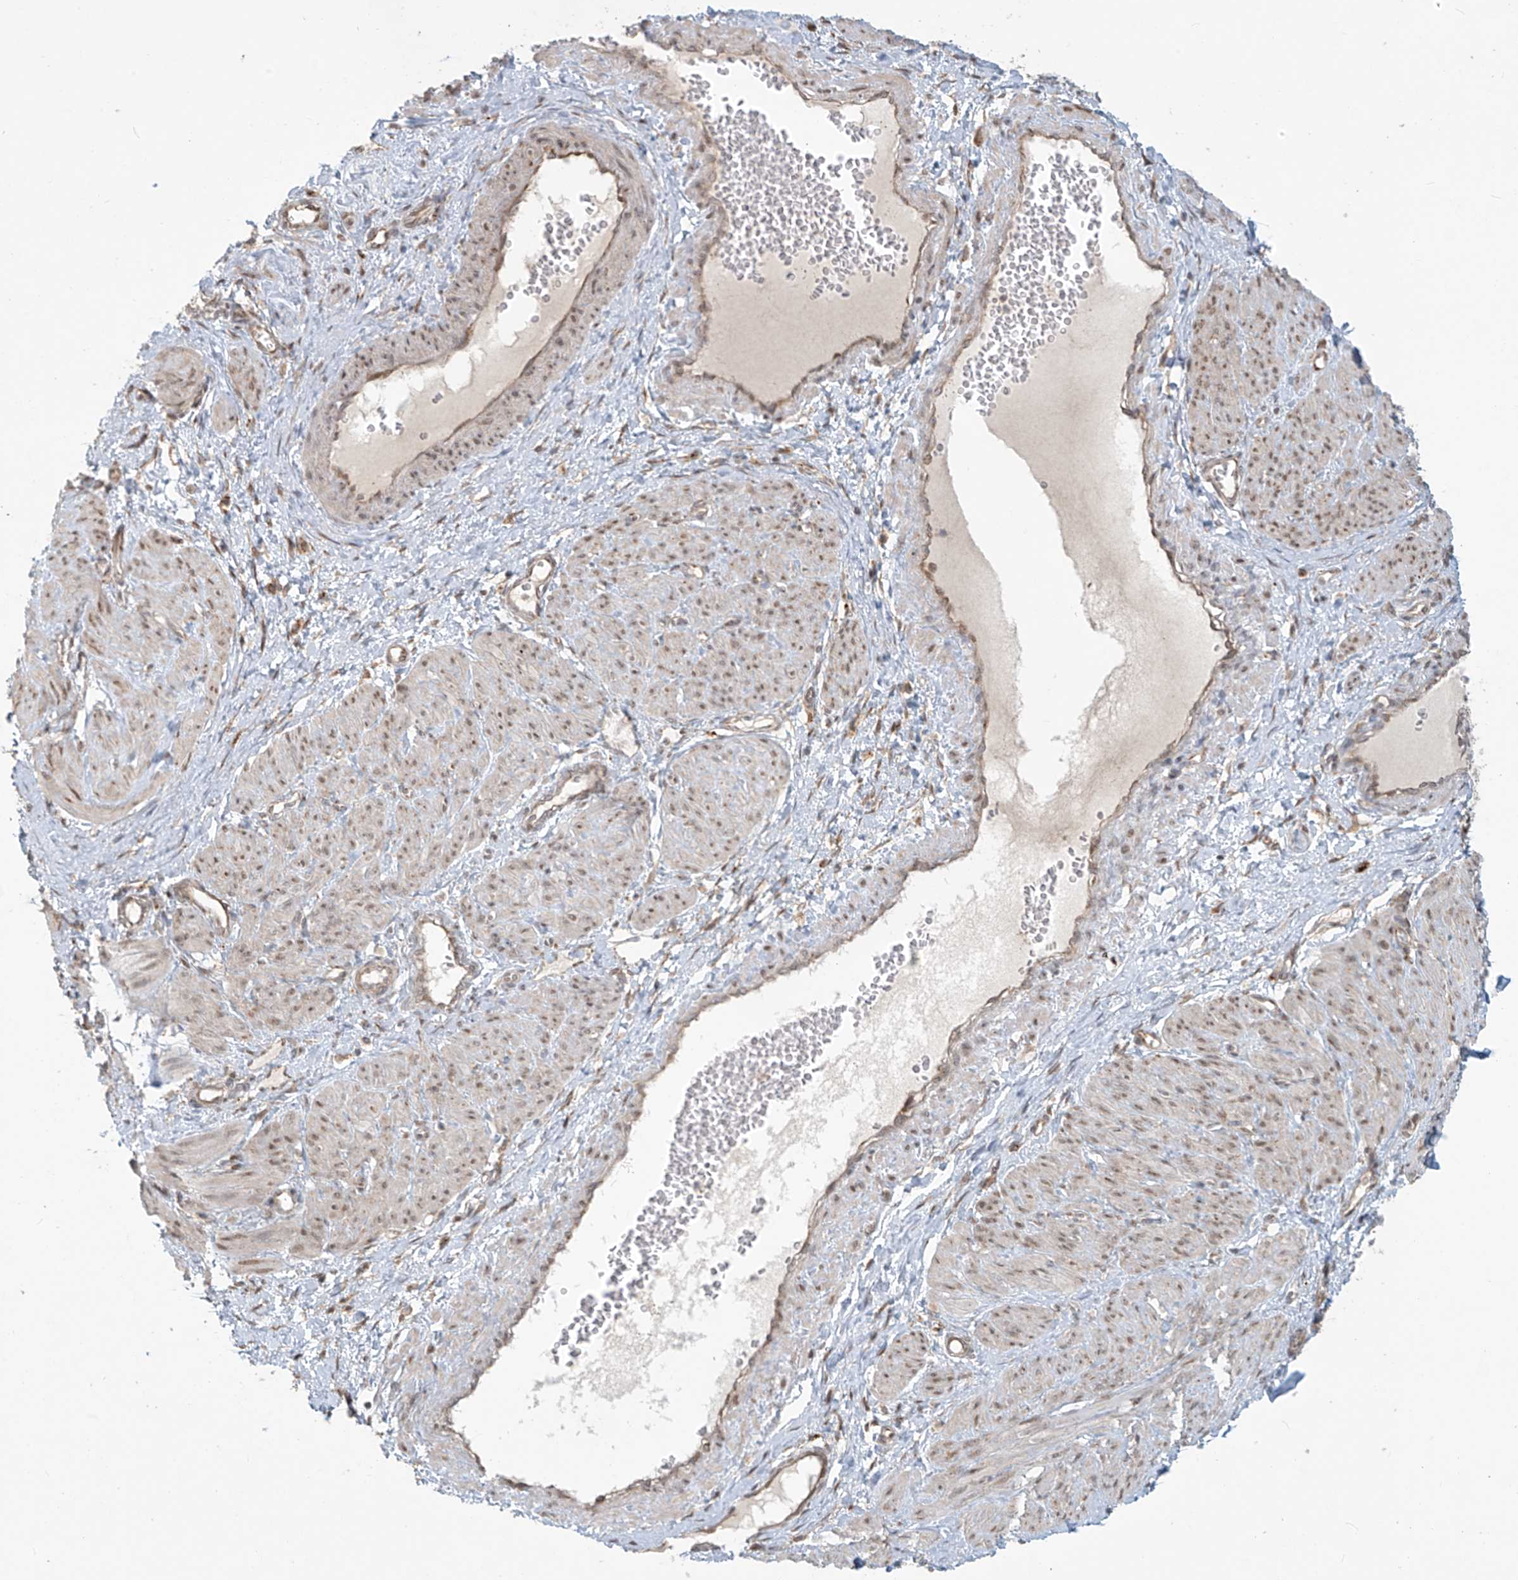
{"staining": {"intensity": "moderate", "quantity": "25%-75%", "location": "nuclear"}, "tissue": "smooth muscle", "cell_type": "Smooth muscle cells", "image_type": "normal", "snomed": [{"axis": "morphology", "description": "Normal tissue, NOS"}, {"axis": "topography", "description": "Endometrium"}], "caption": "High-power microscopy captured an IHC micrograph of benign smooth muscle, revealing moderate nuclear staining in approximately 25%-75% of smooth muscle cells.", "gene": "PLEKHM3", "patient": {"sex": "female", "age": 33}}